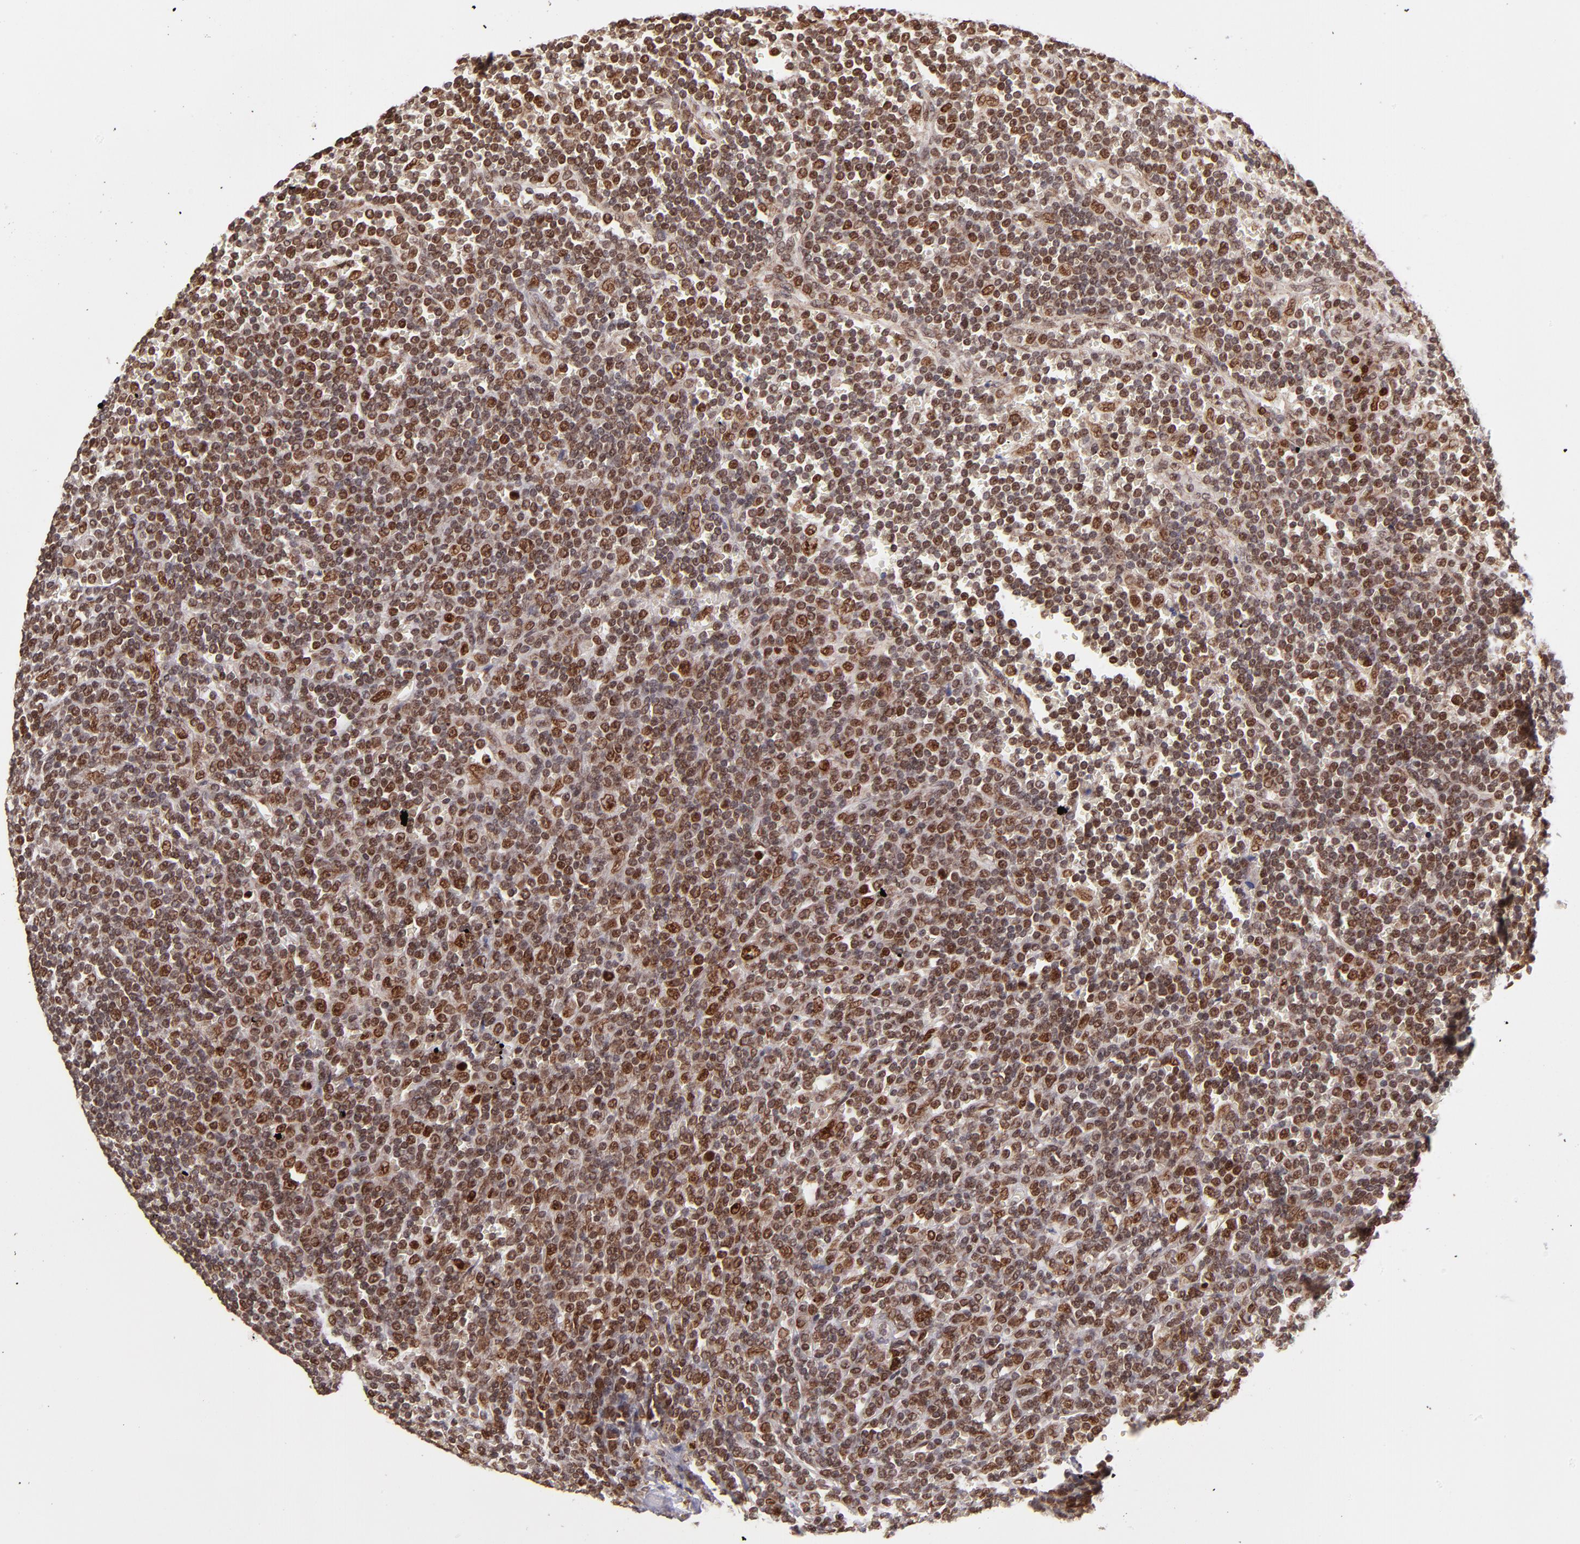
{"staining": {"intensity": "moderate", "quantity": "<25%", "location": "cytoplasmic/membranous,nuclear"}, "tissue": "lymphoma", "cell_type": "Tumor cells", "image_type": "cancer", "snomed": [{"axis": "morphology", "description": "Malignant lymphoma, non-Hodgkin's type, Low grade"}, {"axis": "topography", "description": "Spleen"}], "caption": "The micrograph reveals staining of low-grade malignant lymphoma, non-Hodgkin's type, revealing moderate cytoplasmic/membranous and nuclear protein expression (brown color) within tumor cells.", "gene": "TOP1MT", "patient": {"sex": "male", "age": 80}}